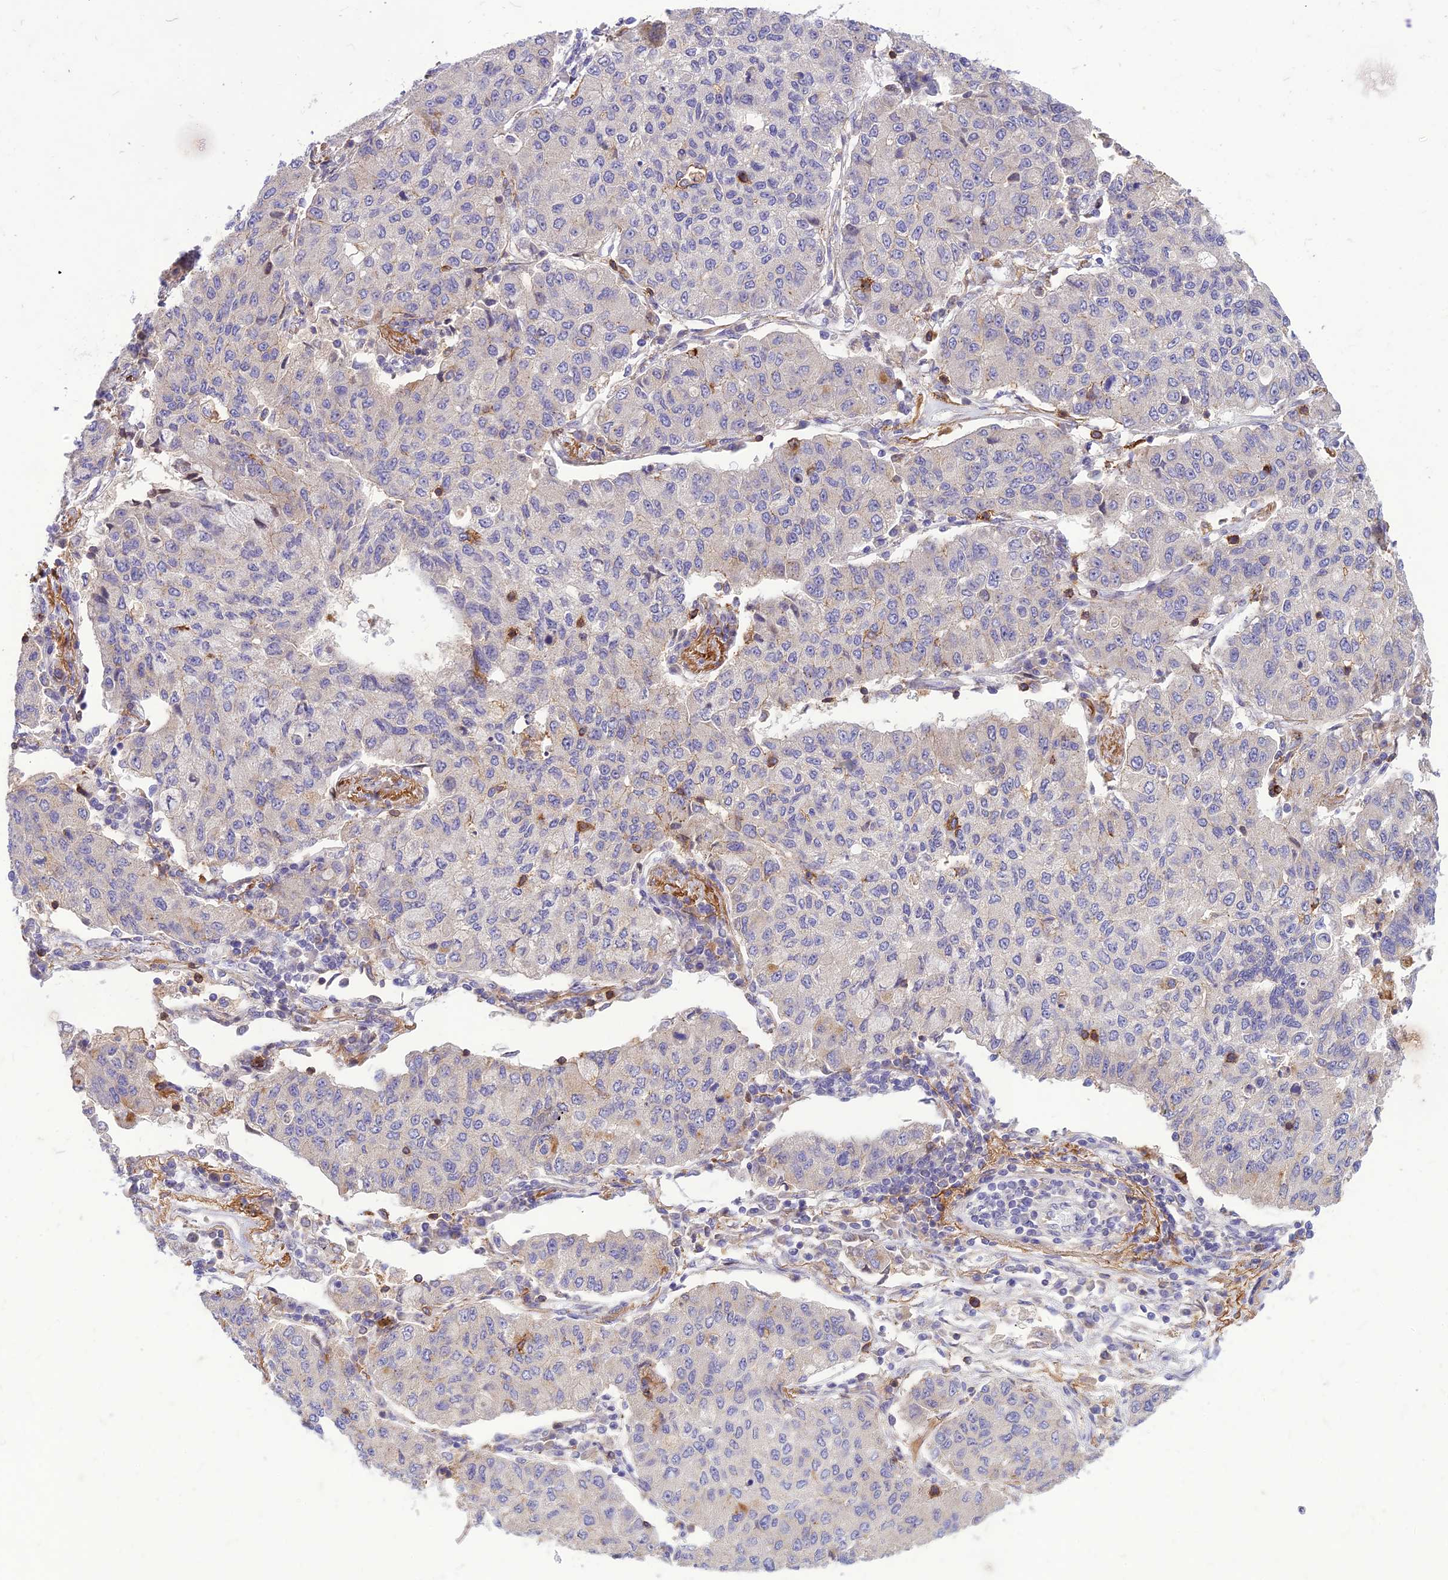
{"staining": {"intensity": "negative", "quantity": "none", "location": "none"}, "tissue": "lung cancer", "cell_type": "Tumor cells", "image_type": "cancer", "snomed": [{"axis": "morphology", "description": "Squamous cell carcinoma, NOS"}, {"axis": "topography", "description": "Lung"}], "caption": "This is a histopathology image of immunohistochemistry (IHC) staining of lung squamous cell carcinoma, which shows no positivity in tumor cells. (DAB (3,3'-diaminobenzidine) immunohistochemistry visualized using brightfield microscopy, high magnification).", "gene": "ITGAE", "patient": {"sex": "male", "age": 74}}